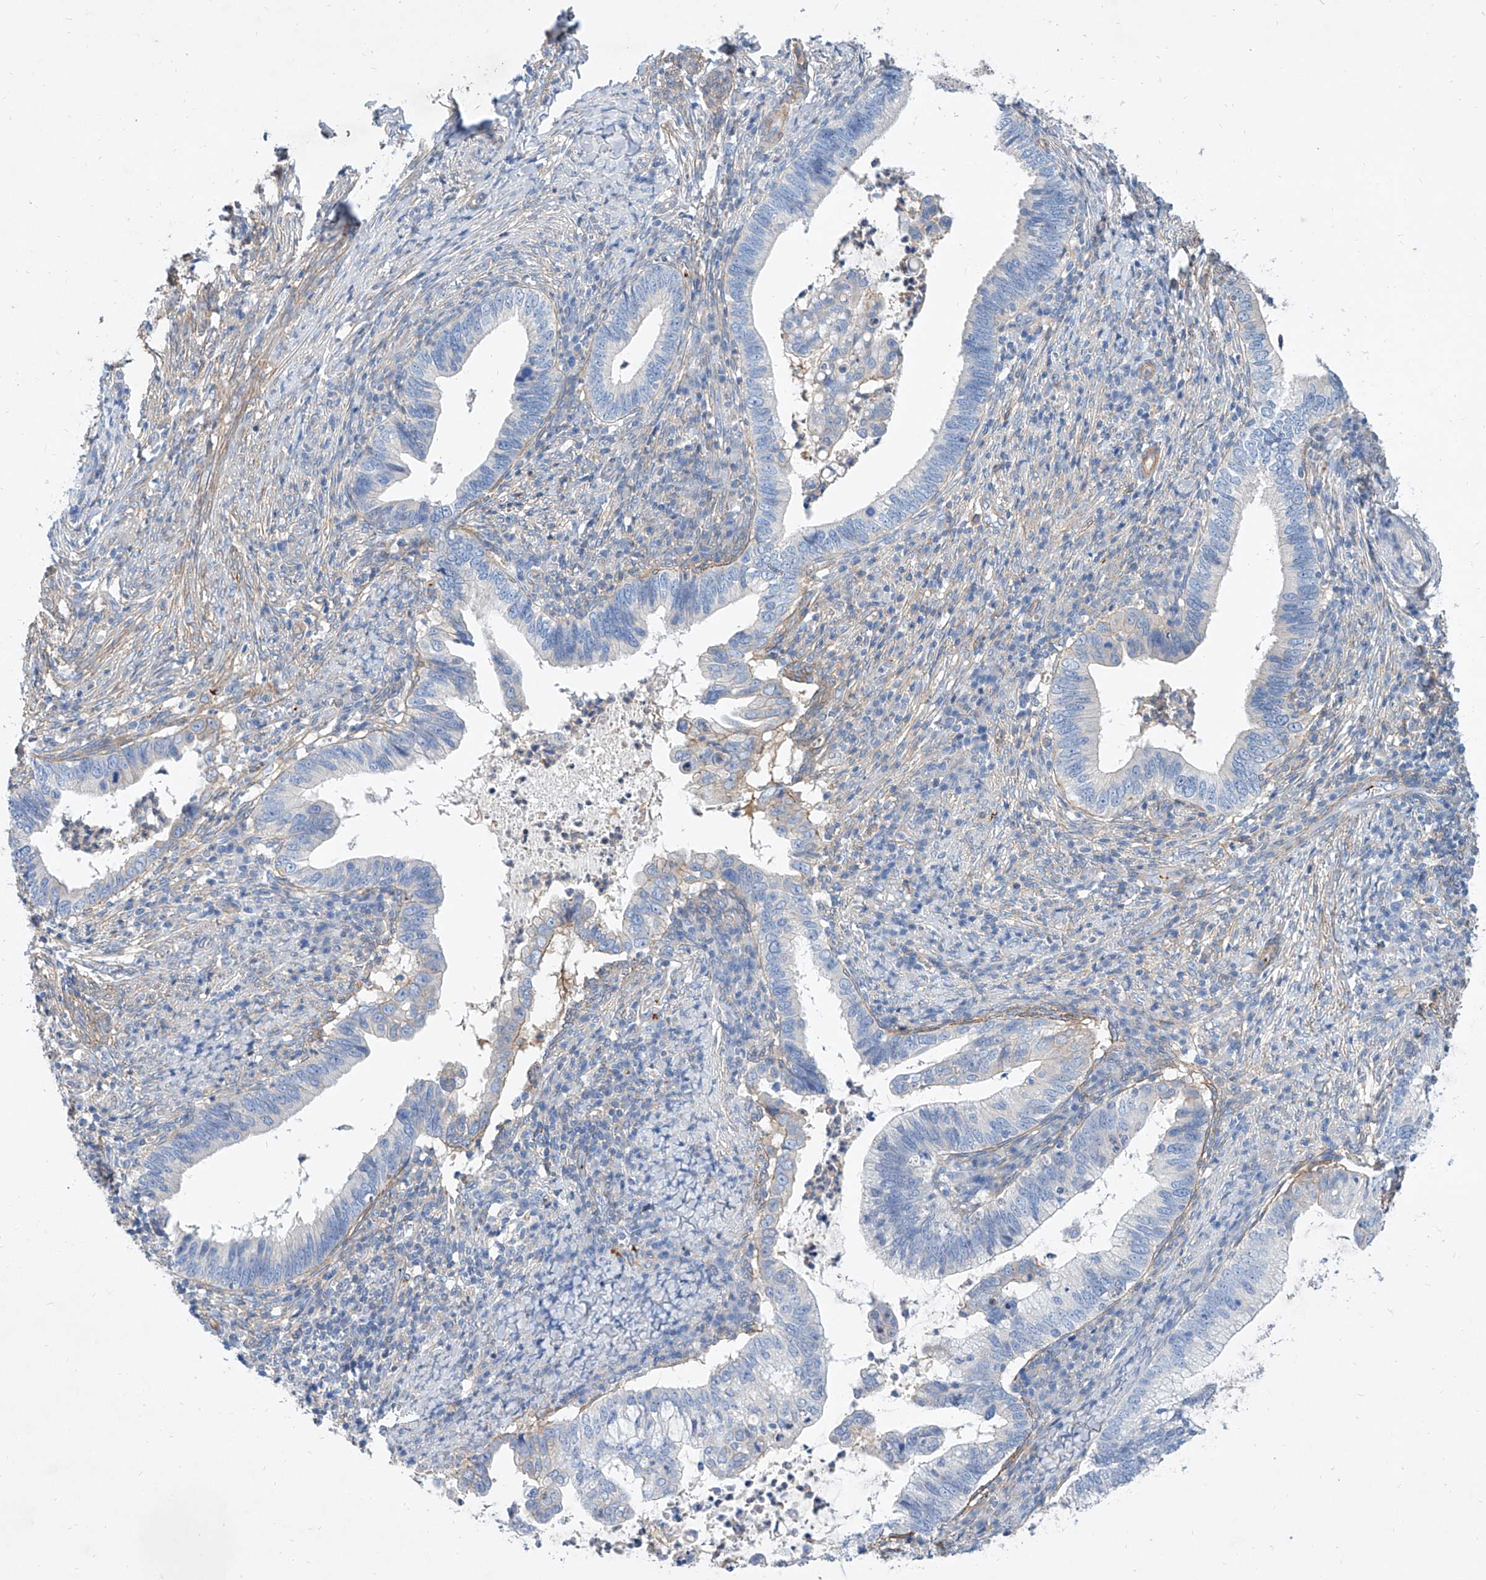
{"staining": {"intensity": "negative", "quantity": "none", "location": "none"}, "tissue": "cervical cancer", "cell_type": "Tumor cells", "image_type": "cancer", "snomed": [{"axis": "morphology", "description": "Adenocarcinoma, NOS"}, {"axis": "topography", "description": "Cervix"}], "caption": "High power microscopy image of an immunohistochemistry (IHC) image of cervical cancer, revealing no significant staining in tumor cells.", "gene": "TAS2R60", "patient": {"sex": "female", "age": 36}}